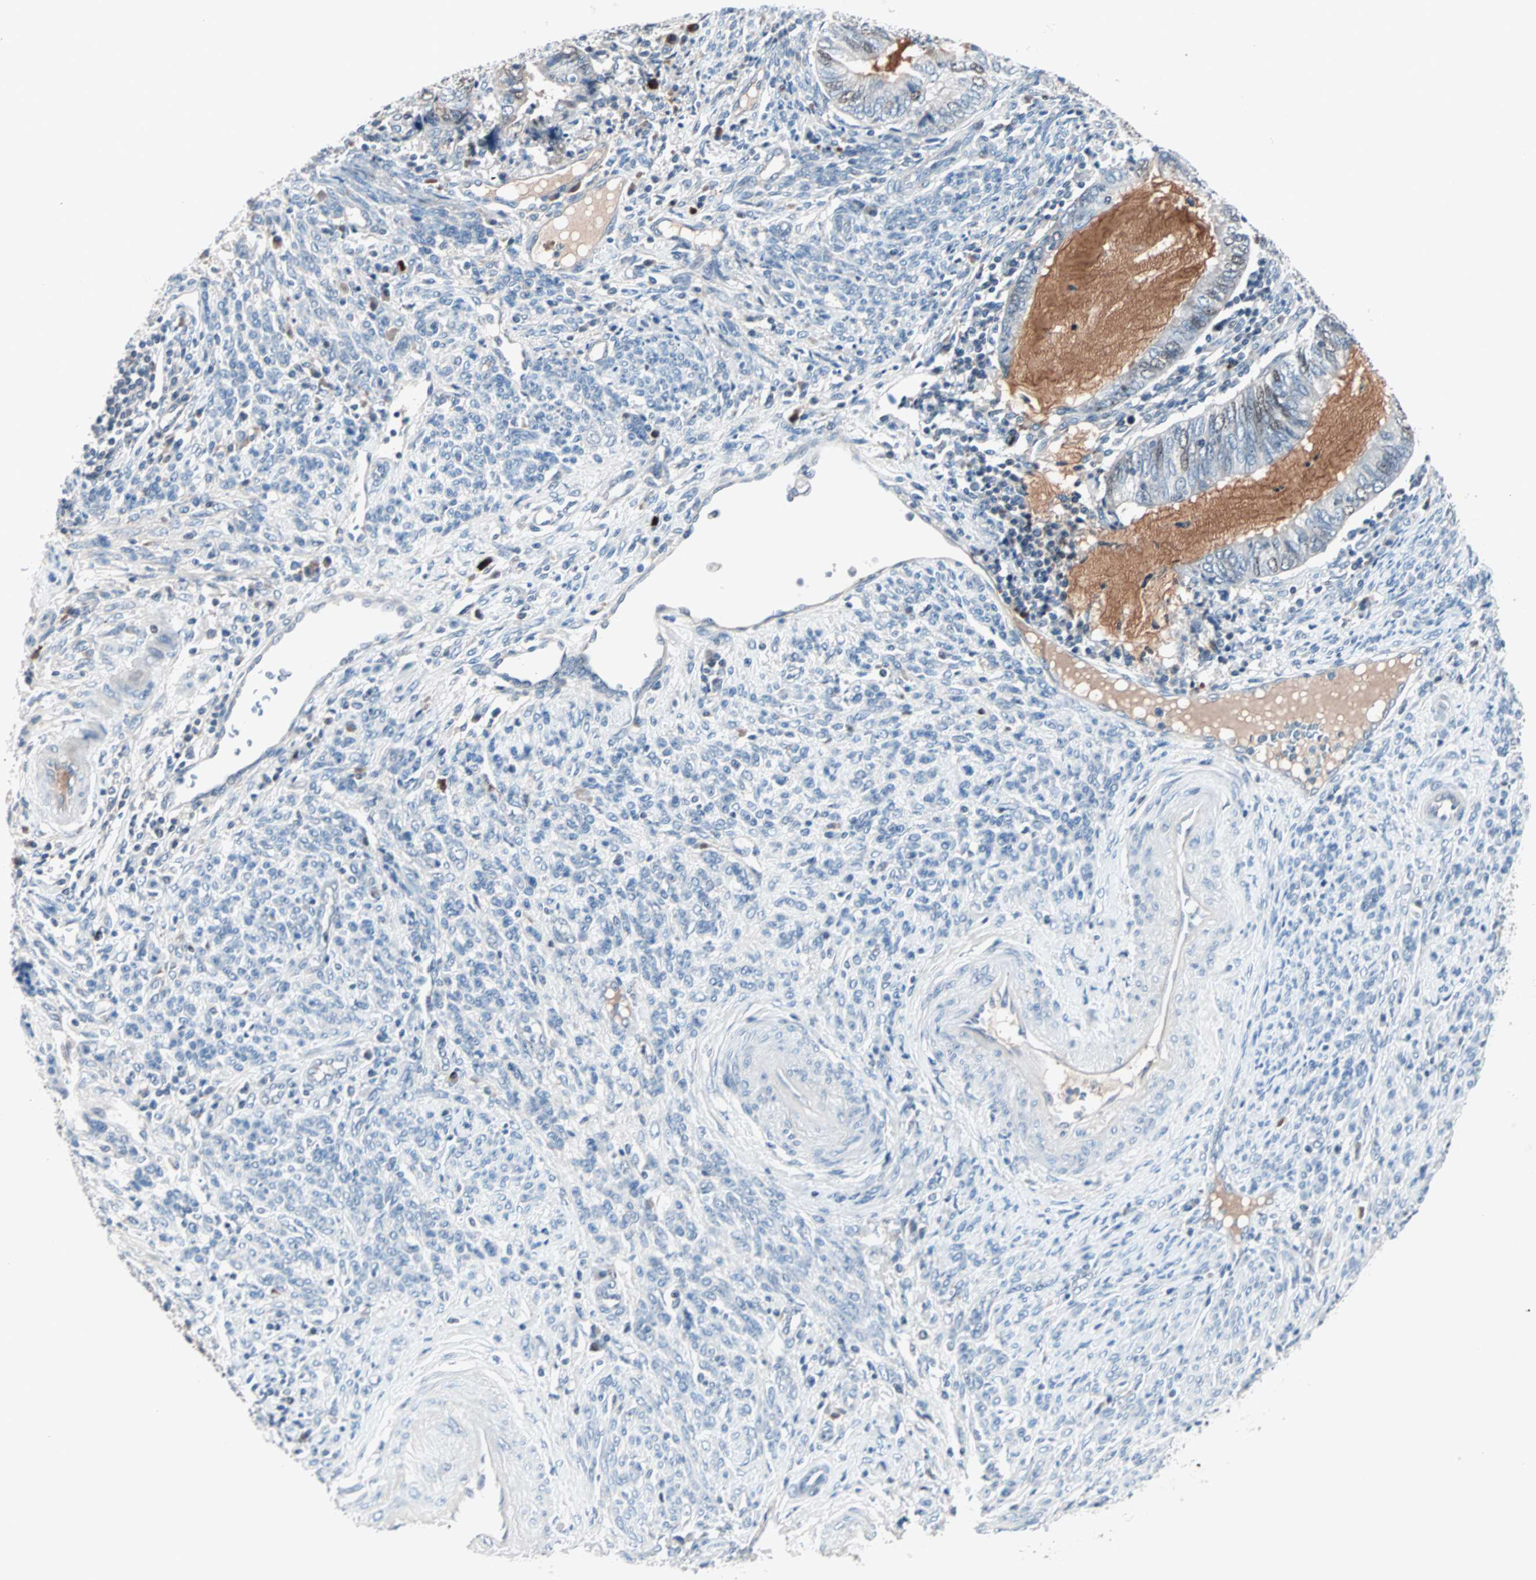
{"staining": {"intensity": "moderate", "quantity": "<25%", "location": "nuclear"}, "tissue": "endometrial cancer", "cell_type": "Tumor cells", "image_type": "cancer", "snomed": [{"axis": "morphology", "description": "Adenocarcinoma, NOS"}, {"axis": "topography", "description": "Uterus"}, {"axis": "topography", "description": "Endometrium"}], "caption": "An IHC image of neoplastic tissue is shown. Protein staining in brown highlights moderate nuclear positivity in adenocarcinoma (endometrial) within tumor cells.", "gene": "CCNE2", "patient": {"sex": "female", "age": 70}}